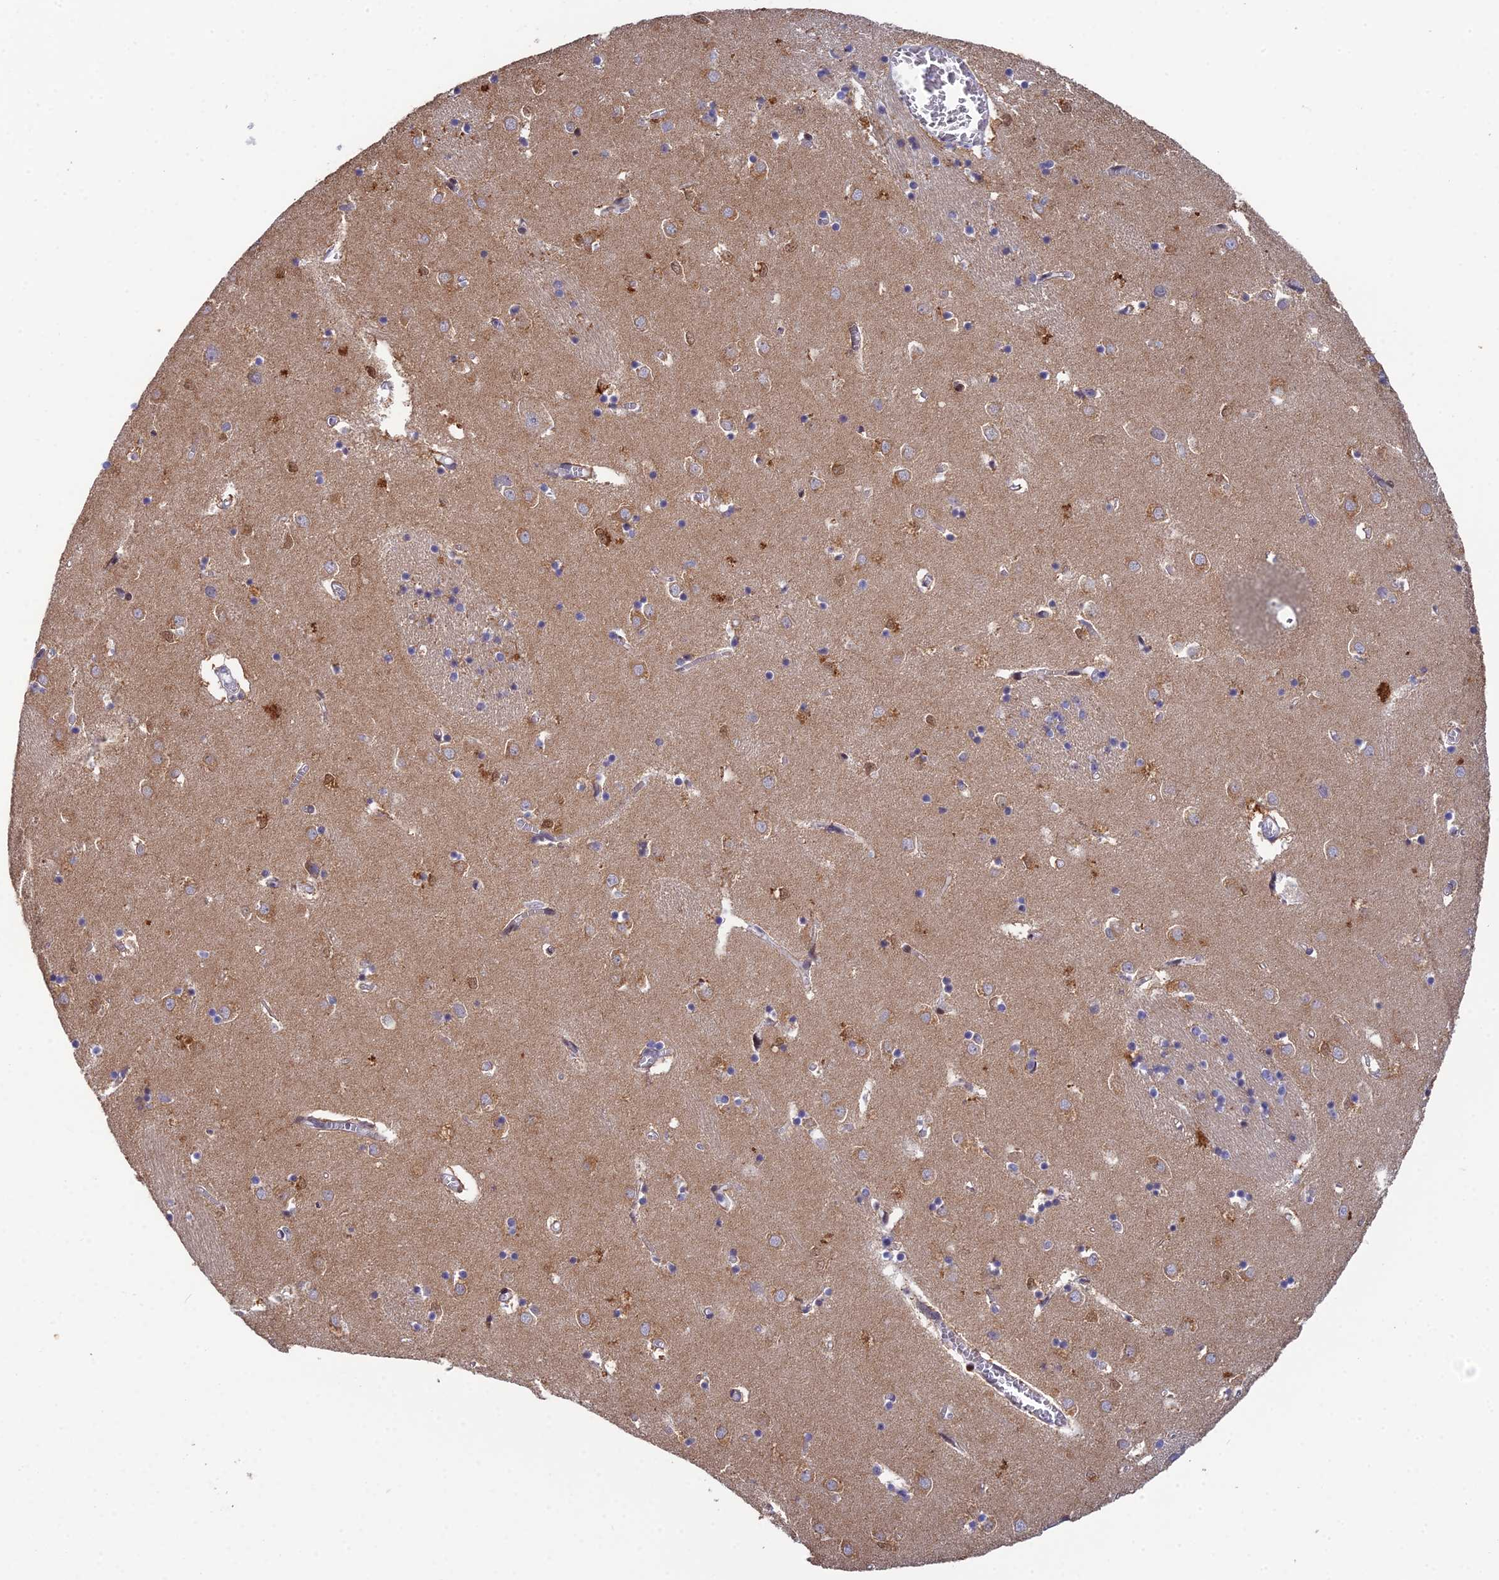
{"staining": {"intensity": "moderate", "quantity": "<25%", "location": "cytoplasmic/membranous,nuclear"}, "tissue": "caudate", "cell_type": "Glial cells", "image_type": "normal", "snomed": [{"axis": "morphology", "description": "Normal tissue, NOS"}, {"axis": "topography", "description": "Lateral ventricle wall"}], "caption": "Caudate stained with DAB (3,3'-diaminobenzidine) immunohistochemistry exhibits low levels of moderate cytoplasmic/membranous,nuclear expression in about <25% of glial cells.", "gene": "ELOA2", "patient": {"sex": "male", "age": 70}}